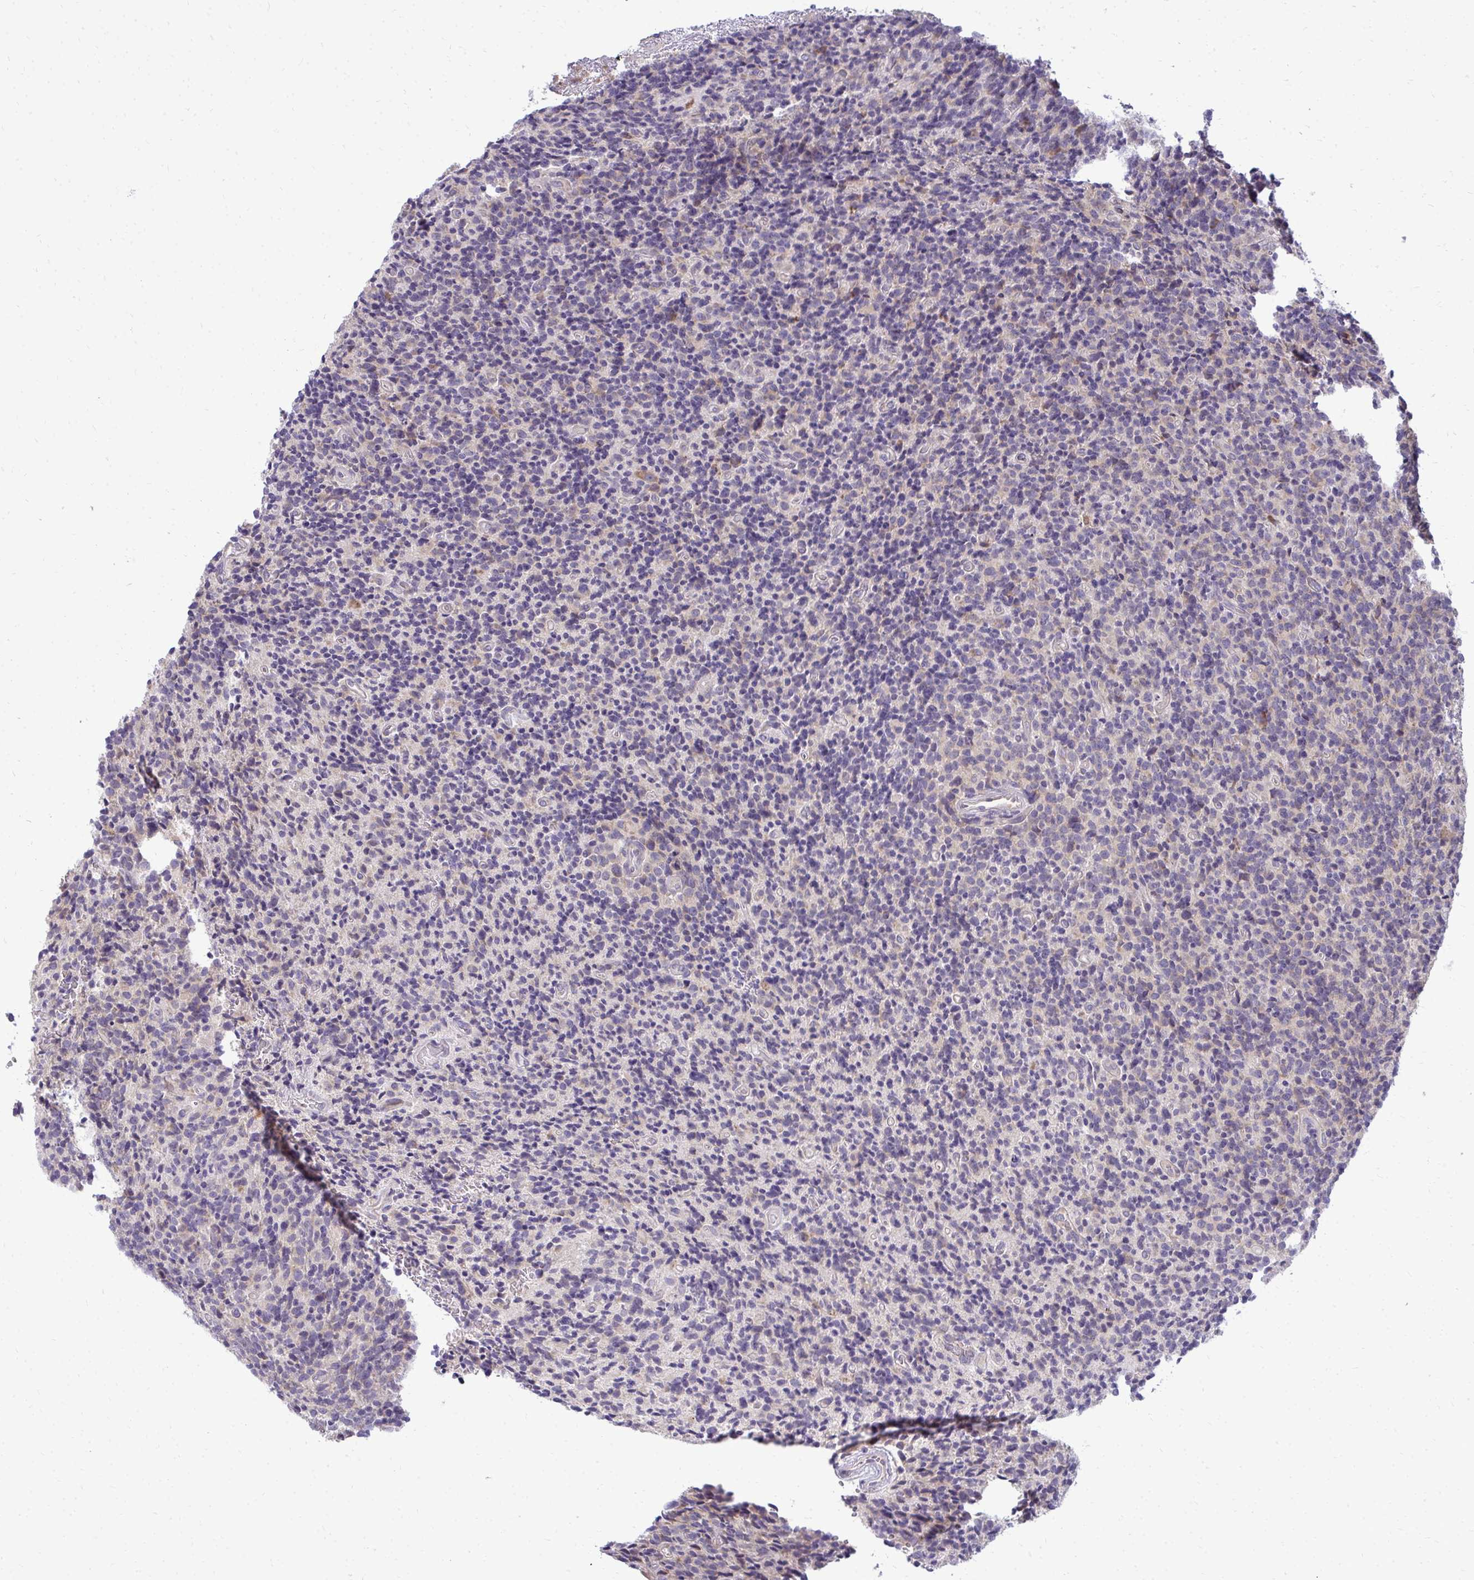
{"staining": {"intensity": "negative", "quantity": "none", "location": "none"}, "tissue": "glioma", "cell_type": "Tumor cells", "image_type": "cancer", "snomed": [{"axis": "morphology", "description": "Glioma, malignant, High grade"}, {"axis": "topography", "description": "Brain"}], "caption": "Immunohistochemistry of malignant glioma (high-grade) reveals no staining in tumor cells. (Stains: DAB IHC with hematoxylin counter stain, Microscopy: brightfield microscopy at high magnification).", "gene": "RPLP2", "patient": {"sex": "male", "age": 76}}